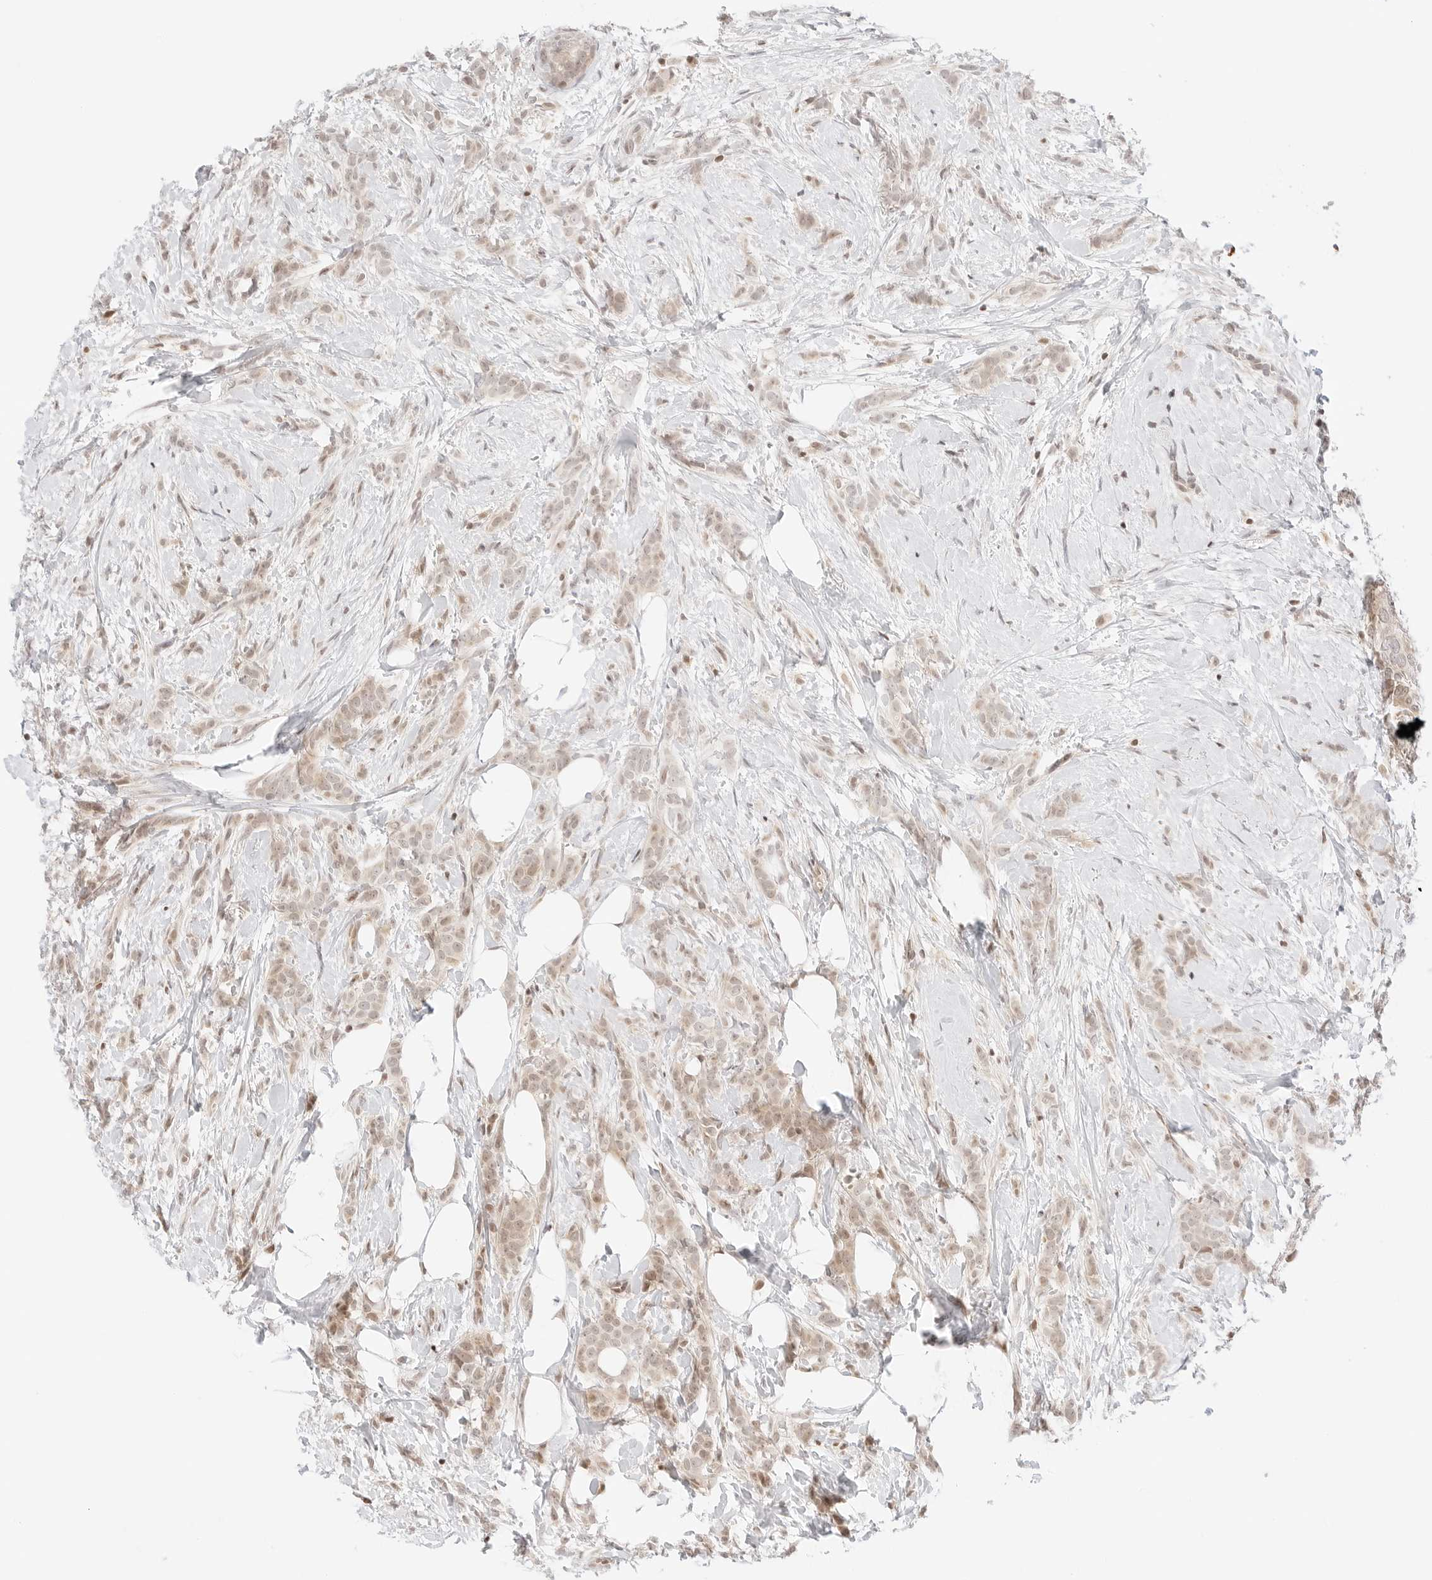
{"staining": {"intensity": "weak", "quantity": ">75%", "location": "cytoplasmic/membranous,nuclear"}, "tissue": "breast cancer", "cell_type": "Tumor cells", "image_type": "cancer", "snomed": [{"axis": "morphology", "description": "Lobular carcinoma, in situ"}, {"axis": "morphology", "description": "Lobular carcinoma"}, {"axis": "topography", "description": "Breast"}], "caption": "There is low levels of weak cytoplasmic/membranous and nuclear expression in tumor cells of breast cancer, as demonstrated by immunohistochemical staining (brown color).", "gene": "RPS6KL1", "patient": {"sex": "female", "age": 41}}